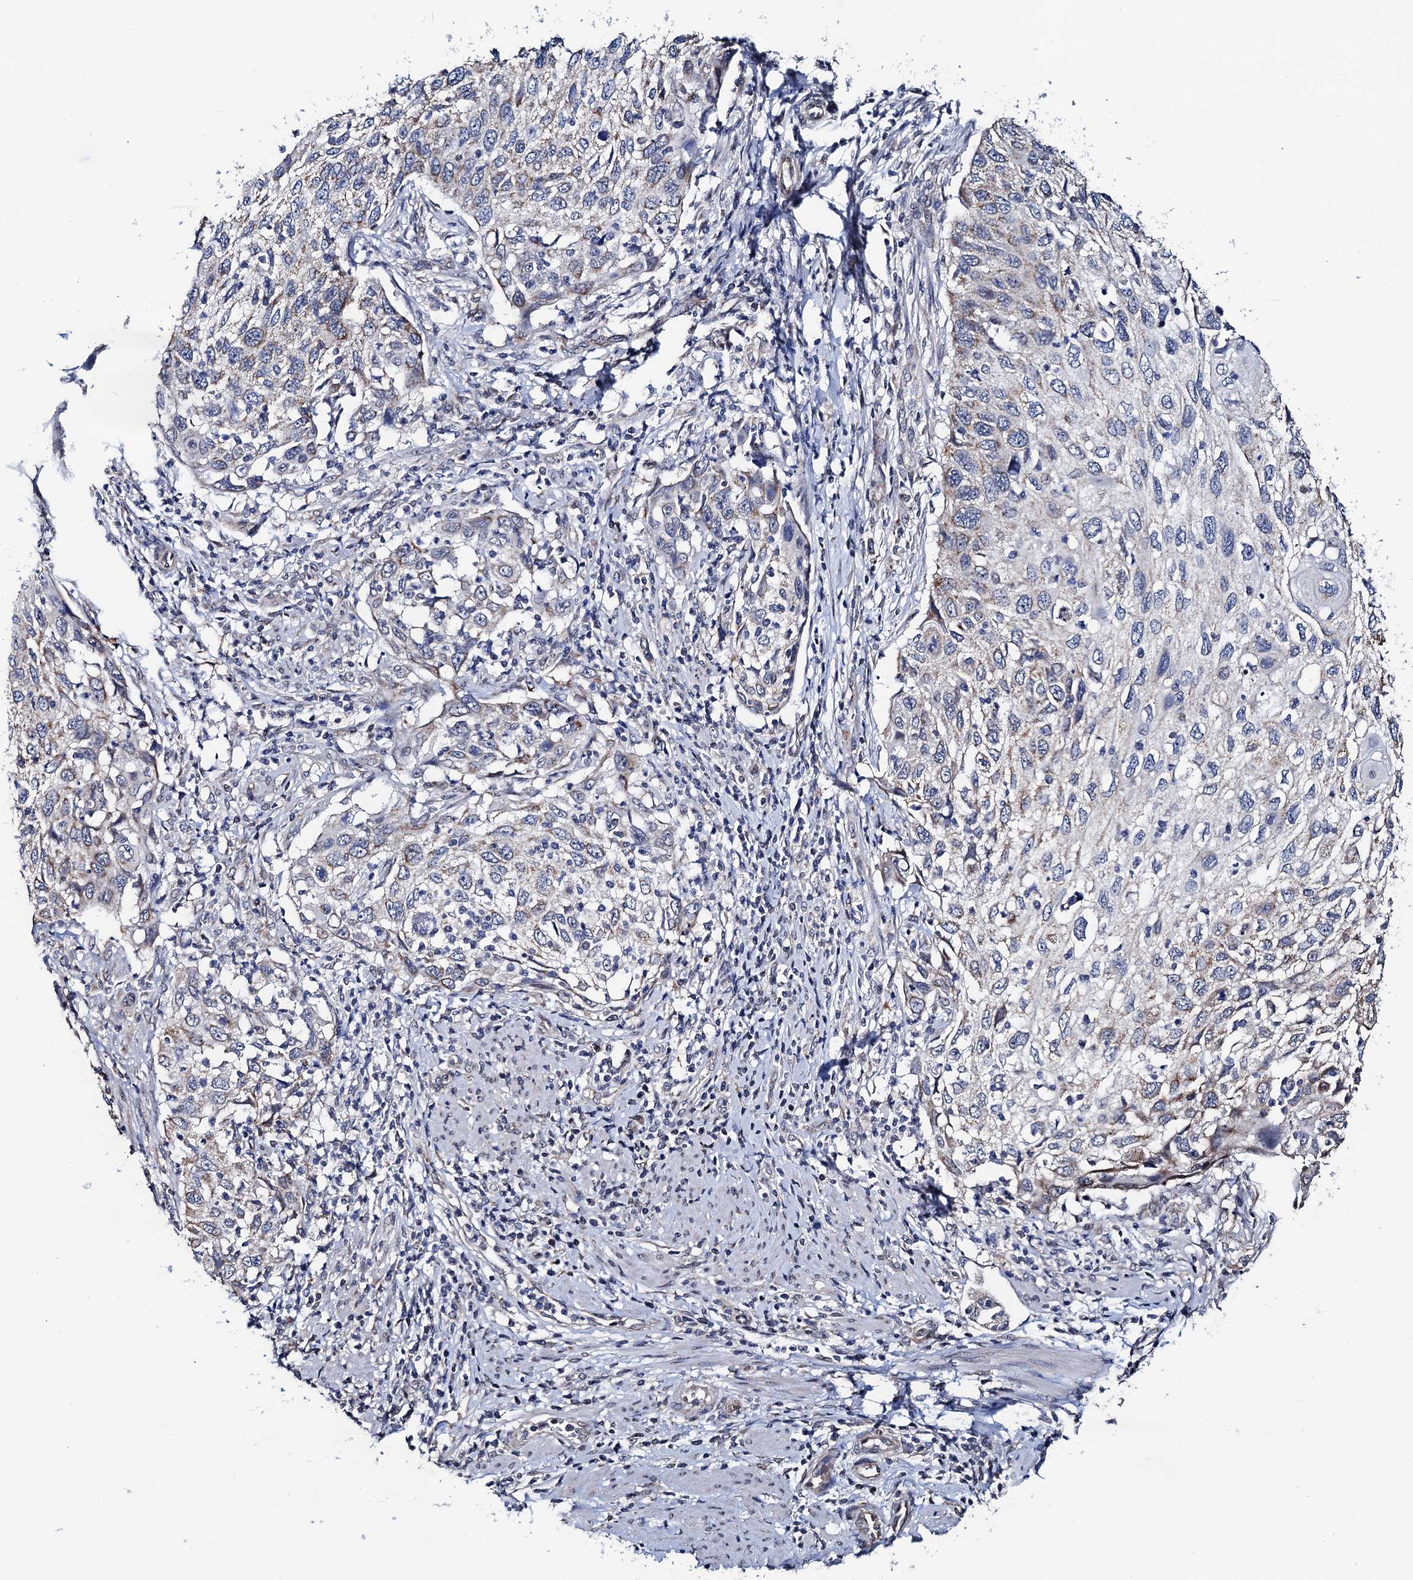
{"staining": {"intensity": "negative", "quantity": "none", "location": "none"}, "tissue": "cervical cancer", "cell_type": "Tumor cells", "image_type": "cancer", "snomed": [{"axis": "morphology", "description": "Squamous cell carcinoma, NOS"}, {"axis": "topography", "description": "Cervix"}], "caption": "This is an immunohistochemistry histopathology image of human cervical cancer (squamous cell carcinoma). There is no positivity in tumor cells.", "gene": "PTCD3", "patient": {"sex": "female", "age": 70}}